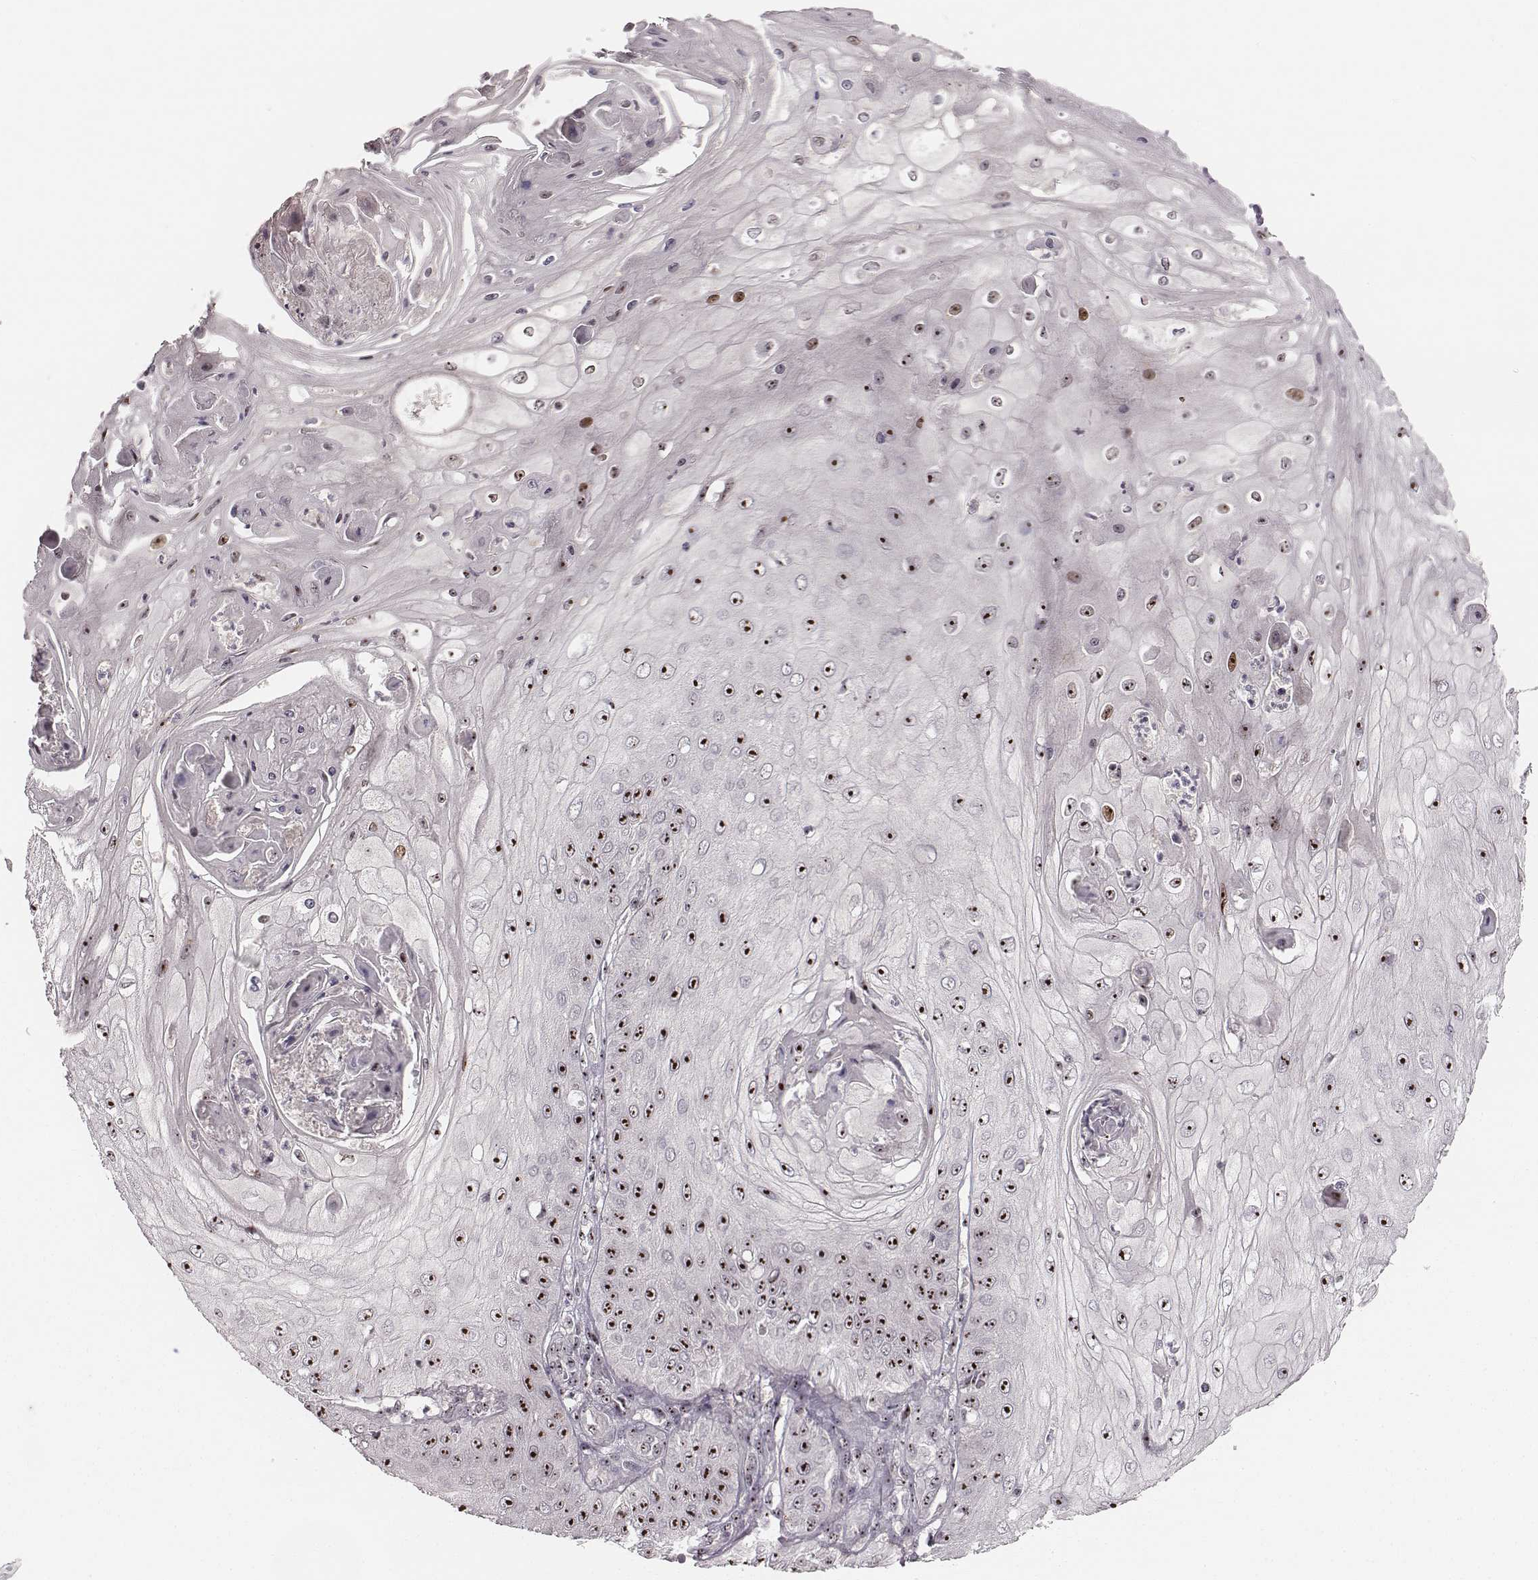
{"staining": {"intensity": "moderate", "quantity": ">75%", "location": "nuclear"}, "tissue": "skin cancer", "cell_type": "Tumor cells", "image_type": "cancer", "snomed": [{"axis": "morphology", "description": "Squamous cell carcinoma, NOS"}, {"axis": "topography", "description": "Skin"}], "caption": "This is a micrograph of immunohistochemistry staining of skin squamous cell carcinoma, which shows moderate positivity in the nuclear of tumor cells.", "gene": "NOP56", "patient": {"sex": "male", "age": 70}}